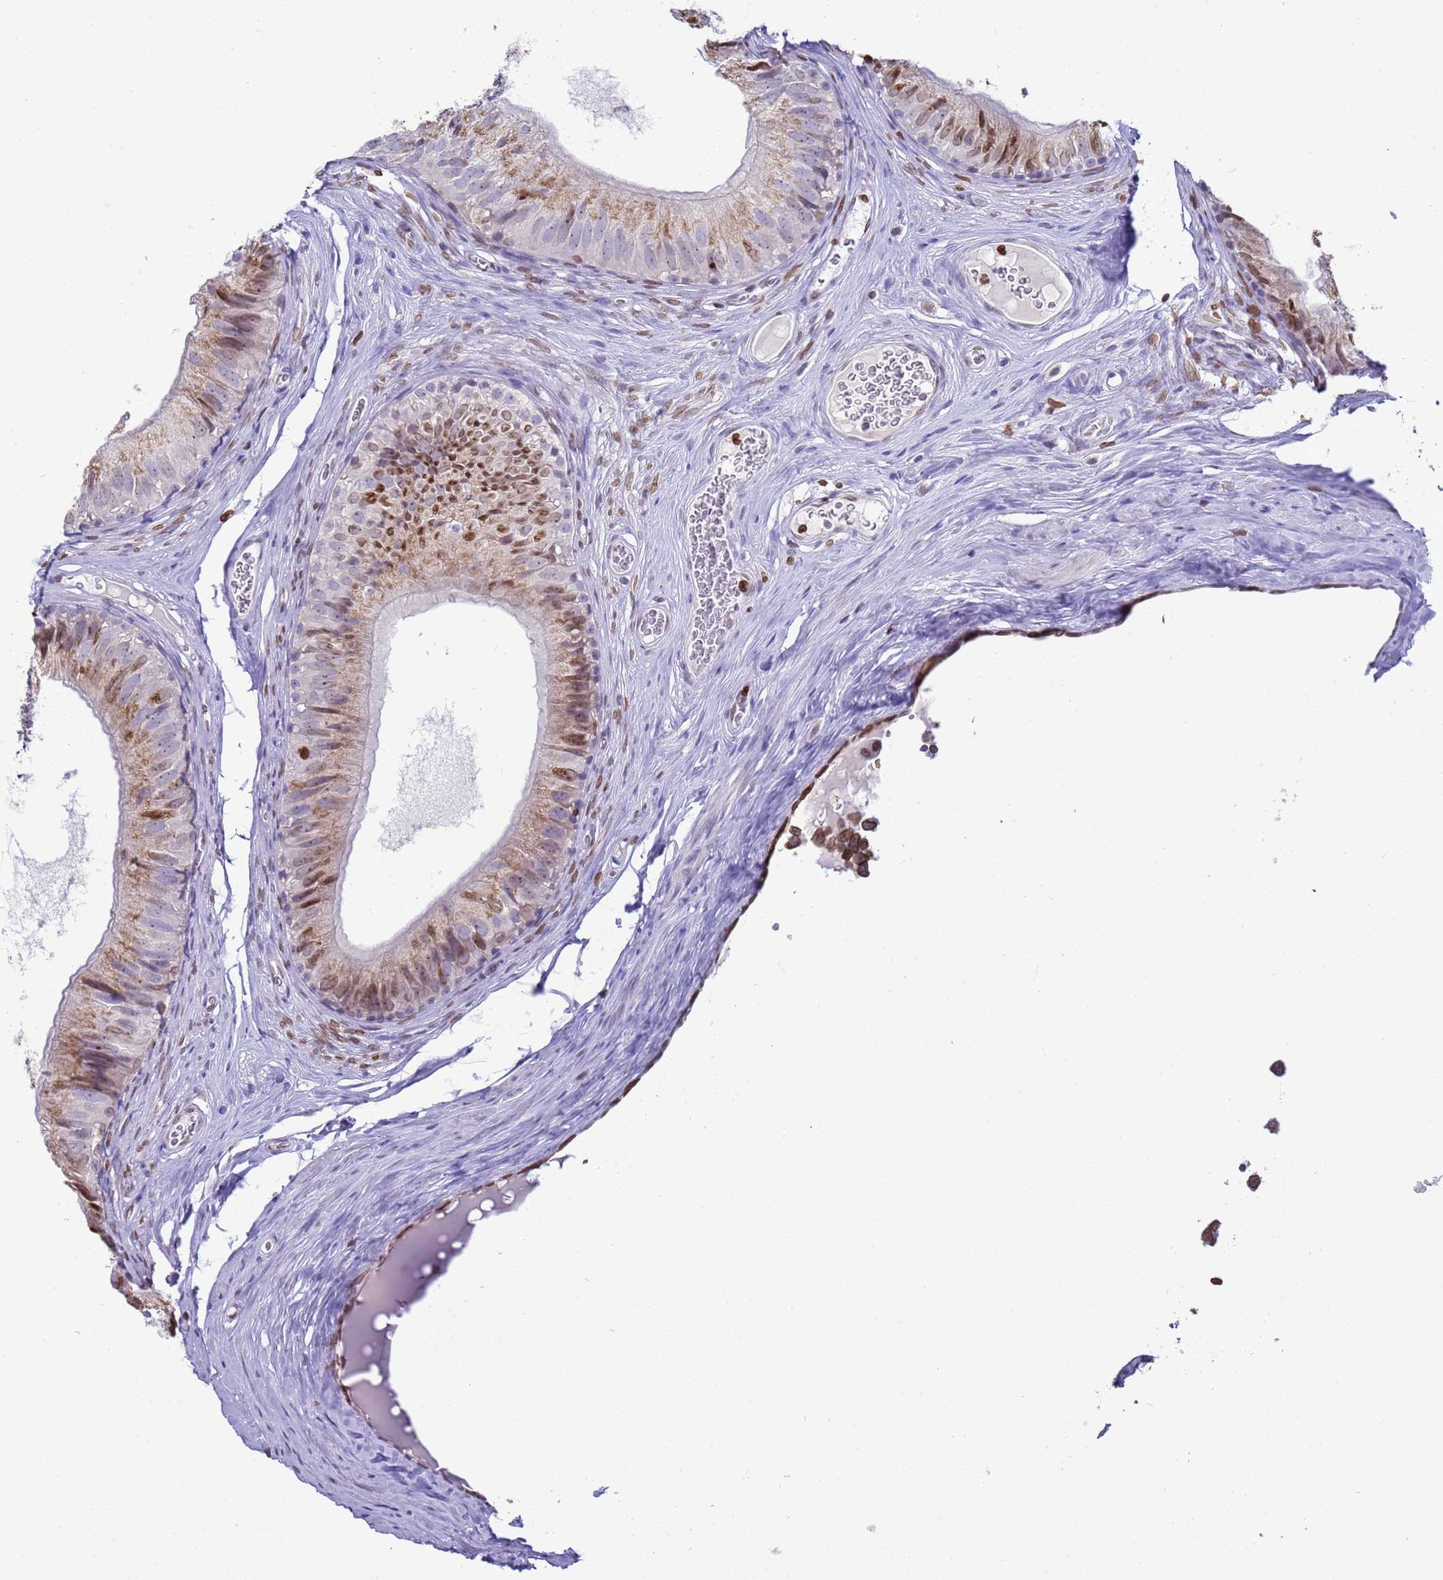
{"staining": {"intensity": "moderate", "quantity": ">75%", "location": "cytoplasmic/membranous,nuclear"}, "tissue": "epididymis", "cell_type": "Glandular cells", "image_type": "normal", "snomed": [{"axis": "morphology", "description": "Normal tissue, NOS"}, {"axis": "topography", "description": "Epididymis"}], "caption": "This micrograph reveals normal epididymis stained with immunohistochemistry to label a protein in brown. The cytoplasmic/membranous,nuclear of glandular cells show moderate positivity for the protein. Nuclei are counter-stained blue.", "gene": "DHX37", "patient": {"sex": "male", "age": 36}}